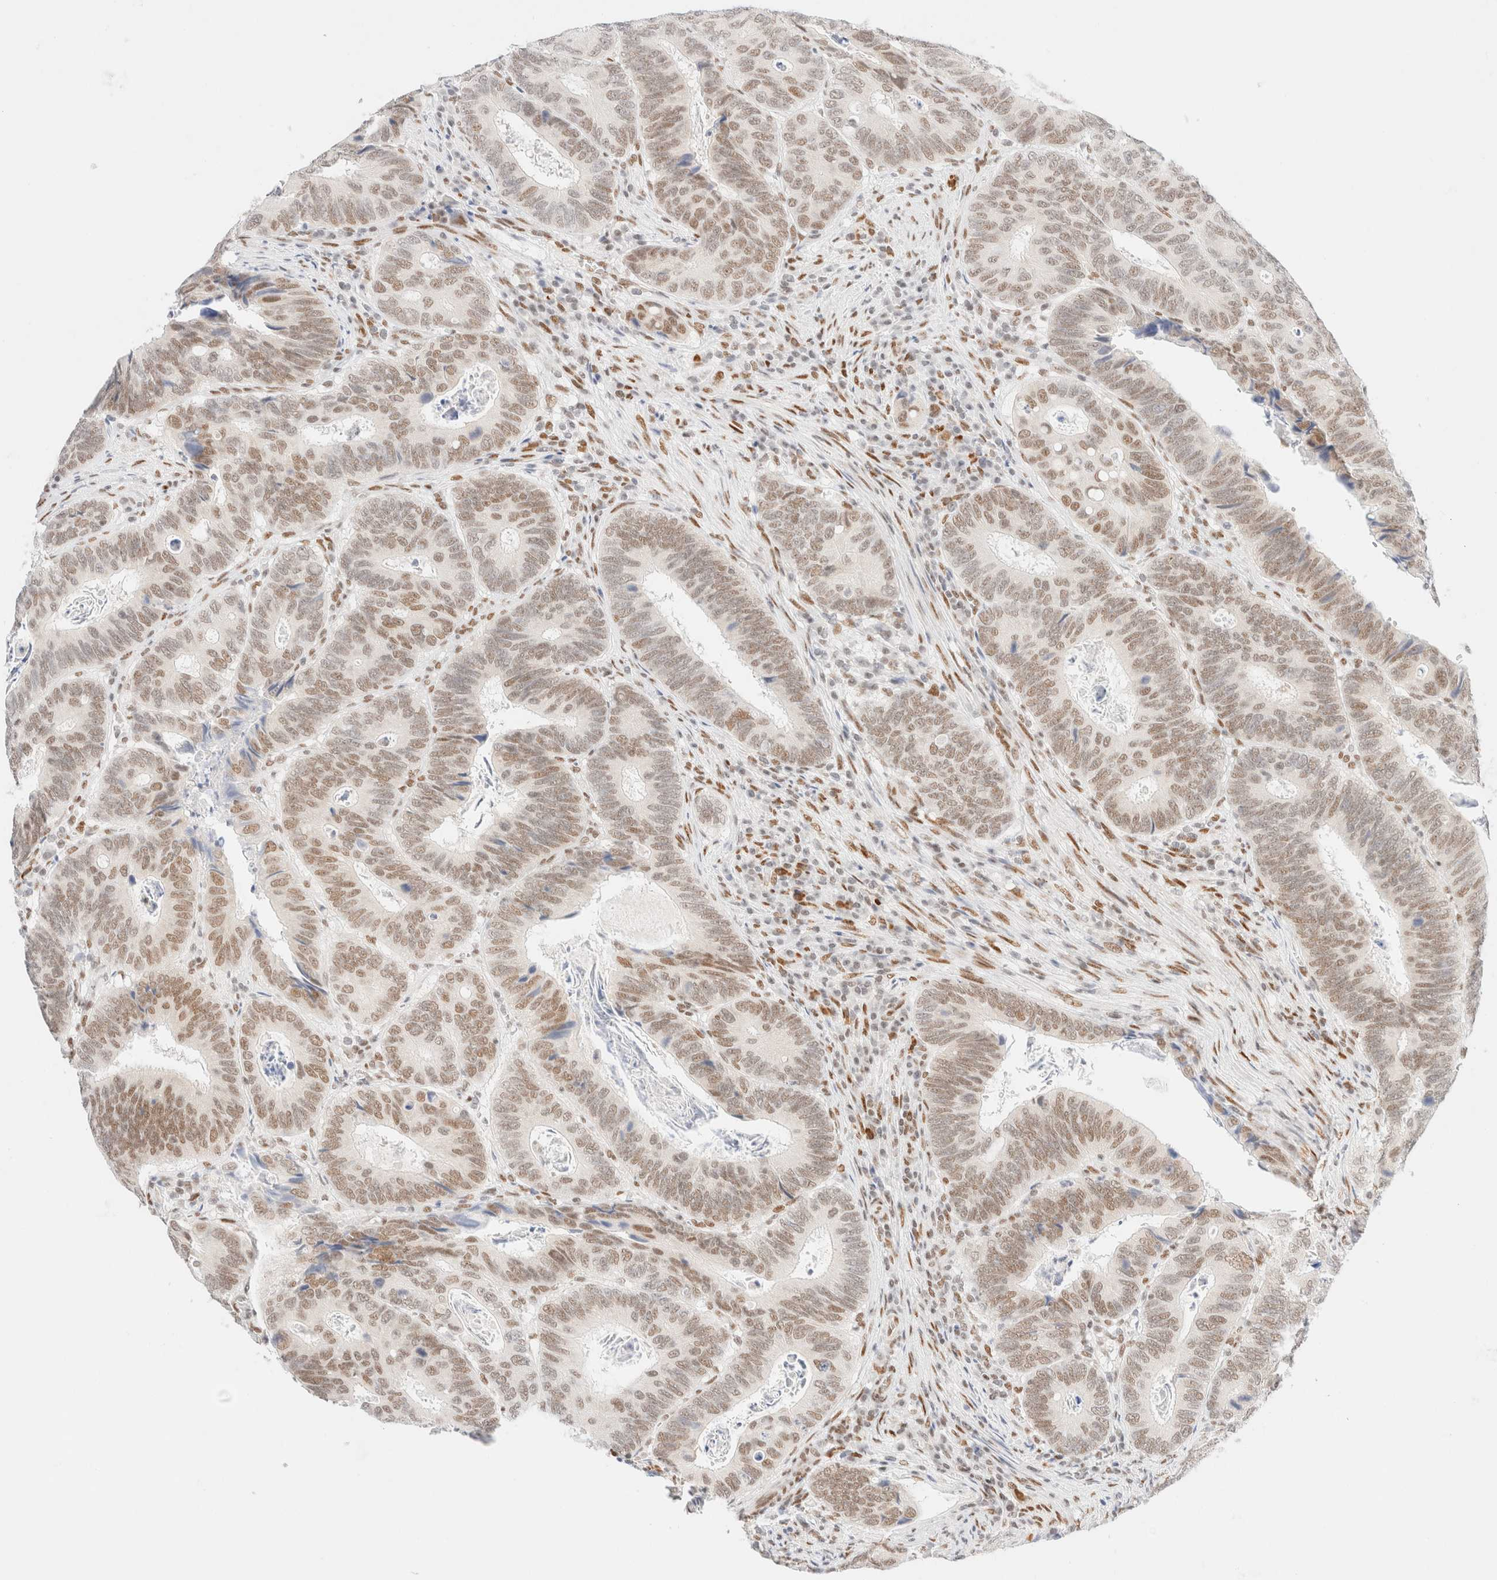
{"staining": {"intensity": "moderate", "quantity": ">75%", "location": "nuclear"}, "tissue": "colorectal cancer", "cell_type": "Tumor cells", "image_type": "cancer", "snomed": [{"axis": "morphology", "description": "Adenocarcinoma, NOS"}, {"axis": "topography", "description": "Colon"}], "caption": "Tumor cells show medium levels of moderate nuclear expression in about >75% of cells in adenocarcinoma (colorectal).", "gene": "CIC", "patient": {"sex": "male", "age": 72}}